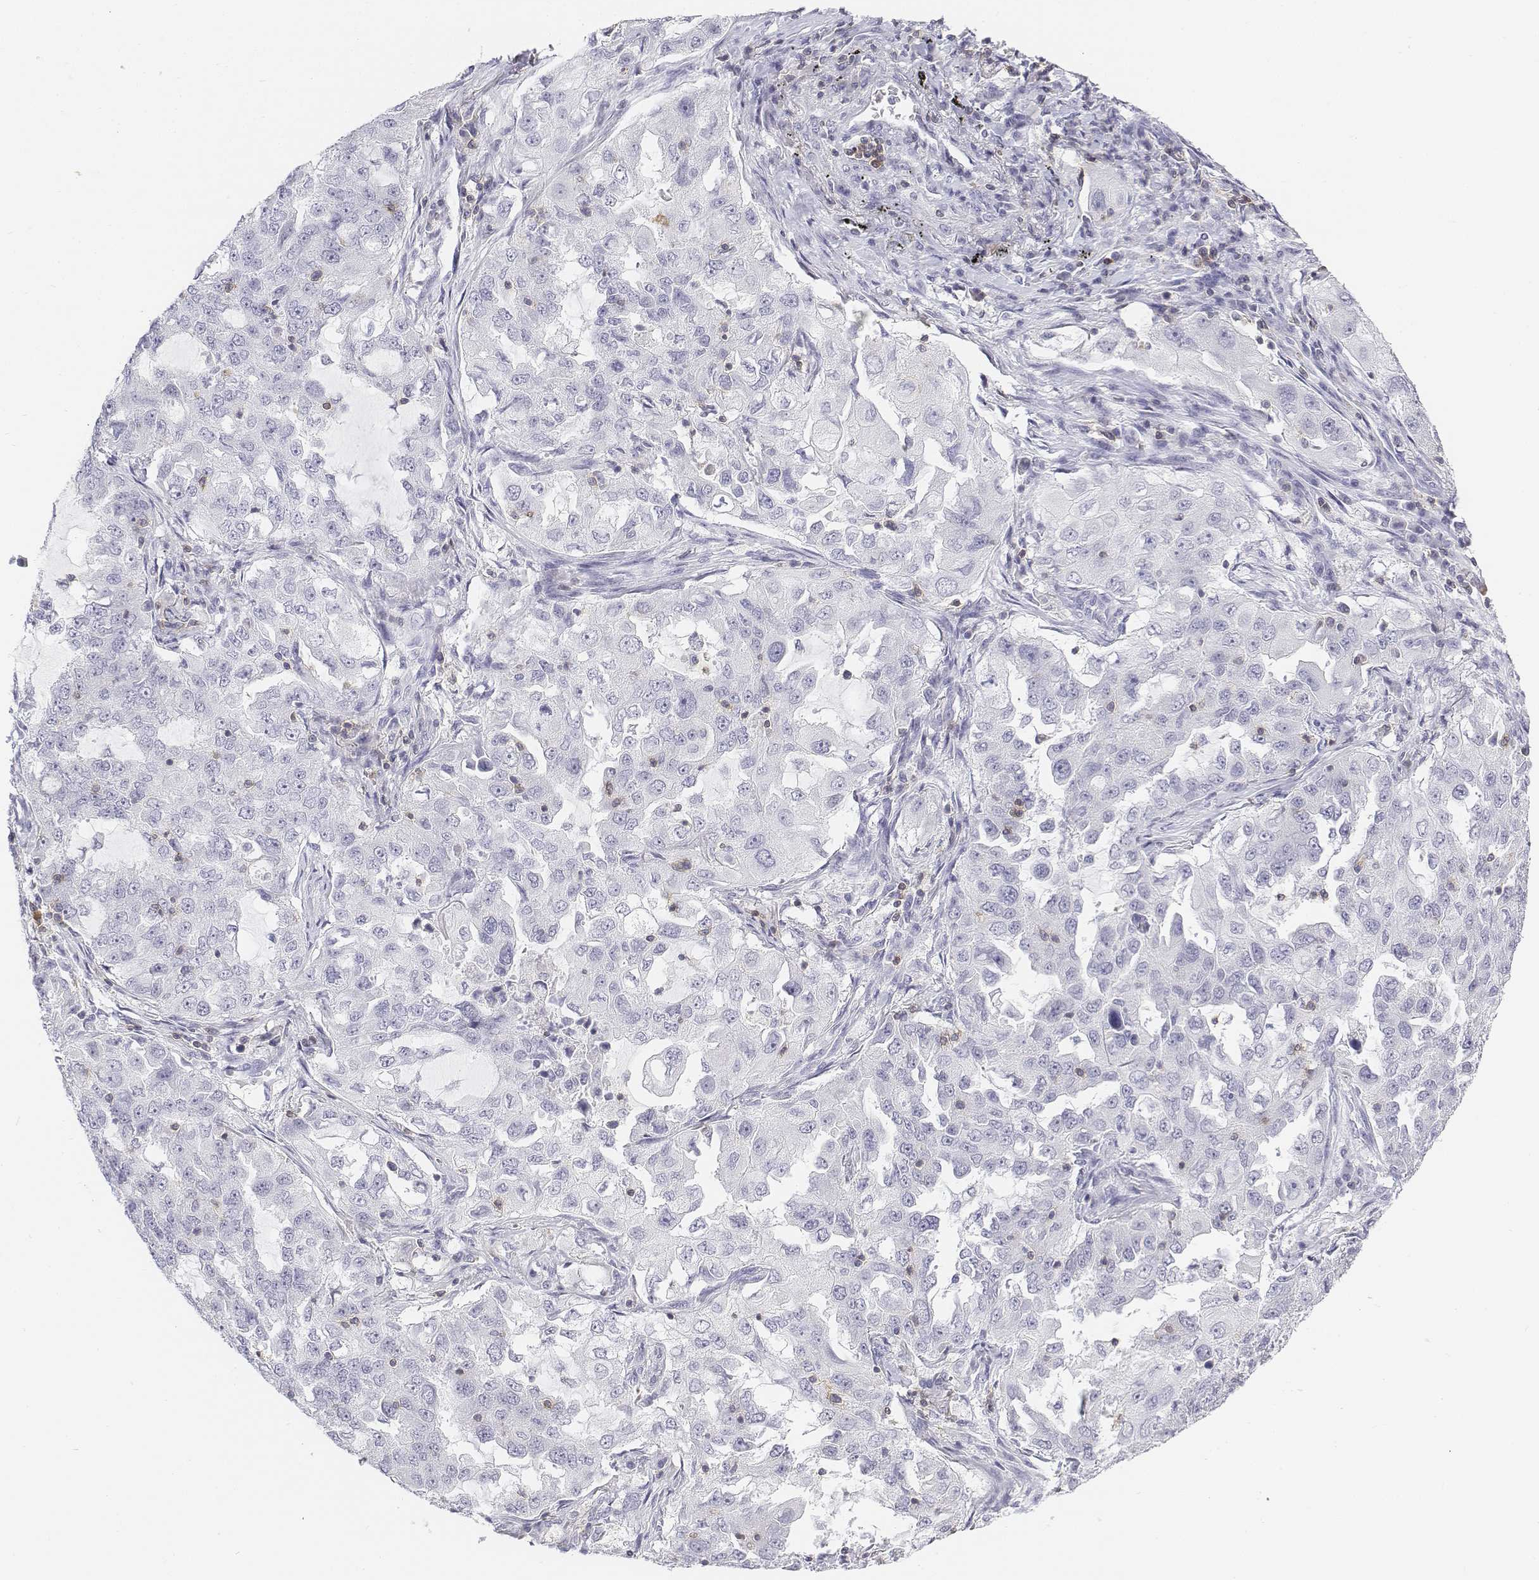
{"staining": {"intensity": "negative", "quantity": "none", "location": "none"}, "tissue": "lung cancer", "cell_type": "Tumor cells", "image_type": "cancer", "snomed": [{"axis": "morphology", "description": "Adenocarcinoma, NOS"}, {"axis": "topography", "description": "Lung"}], "caption": "High magnification brightfield microscopy of lung cancer (adenocarcinoma) stained with DAB (brown) and counterstained with hematoxylin (blue): tumor cells show no significant staining.", "gene": "CD3E", "patient": {"sex": "female", "age": 61}}